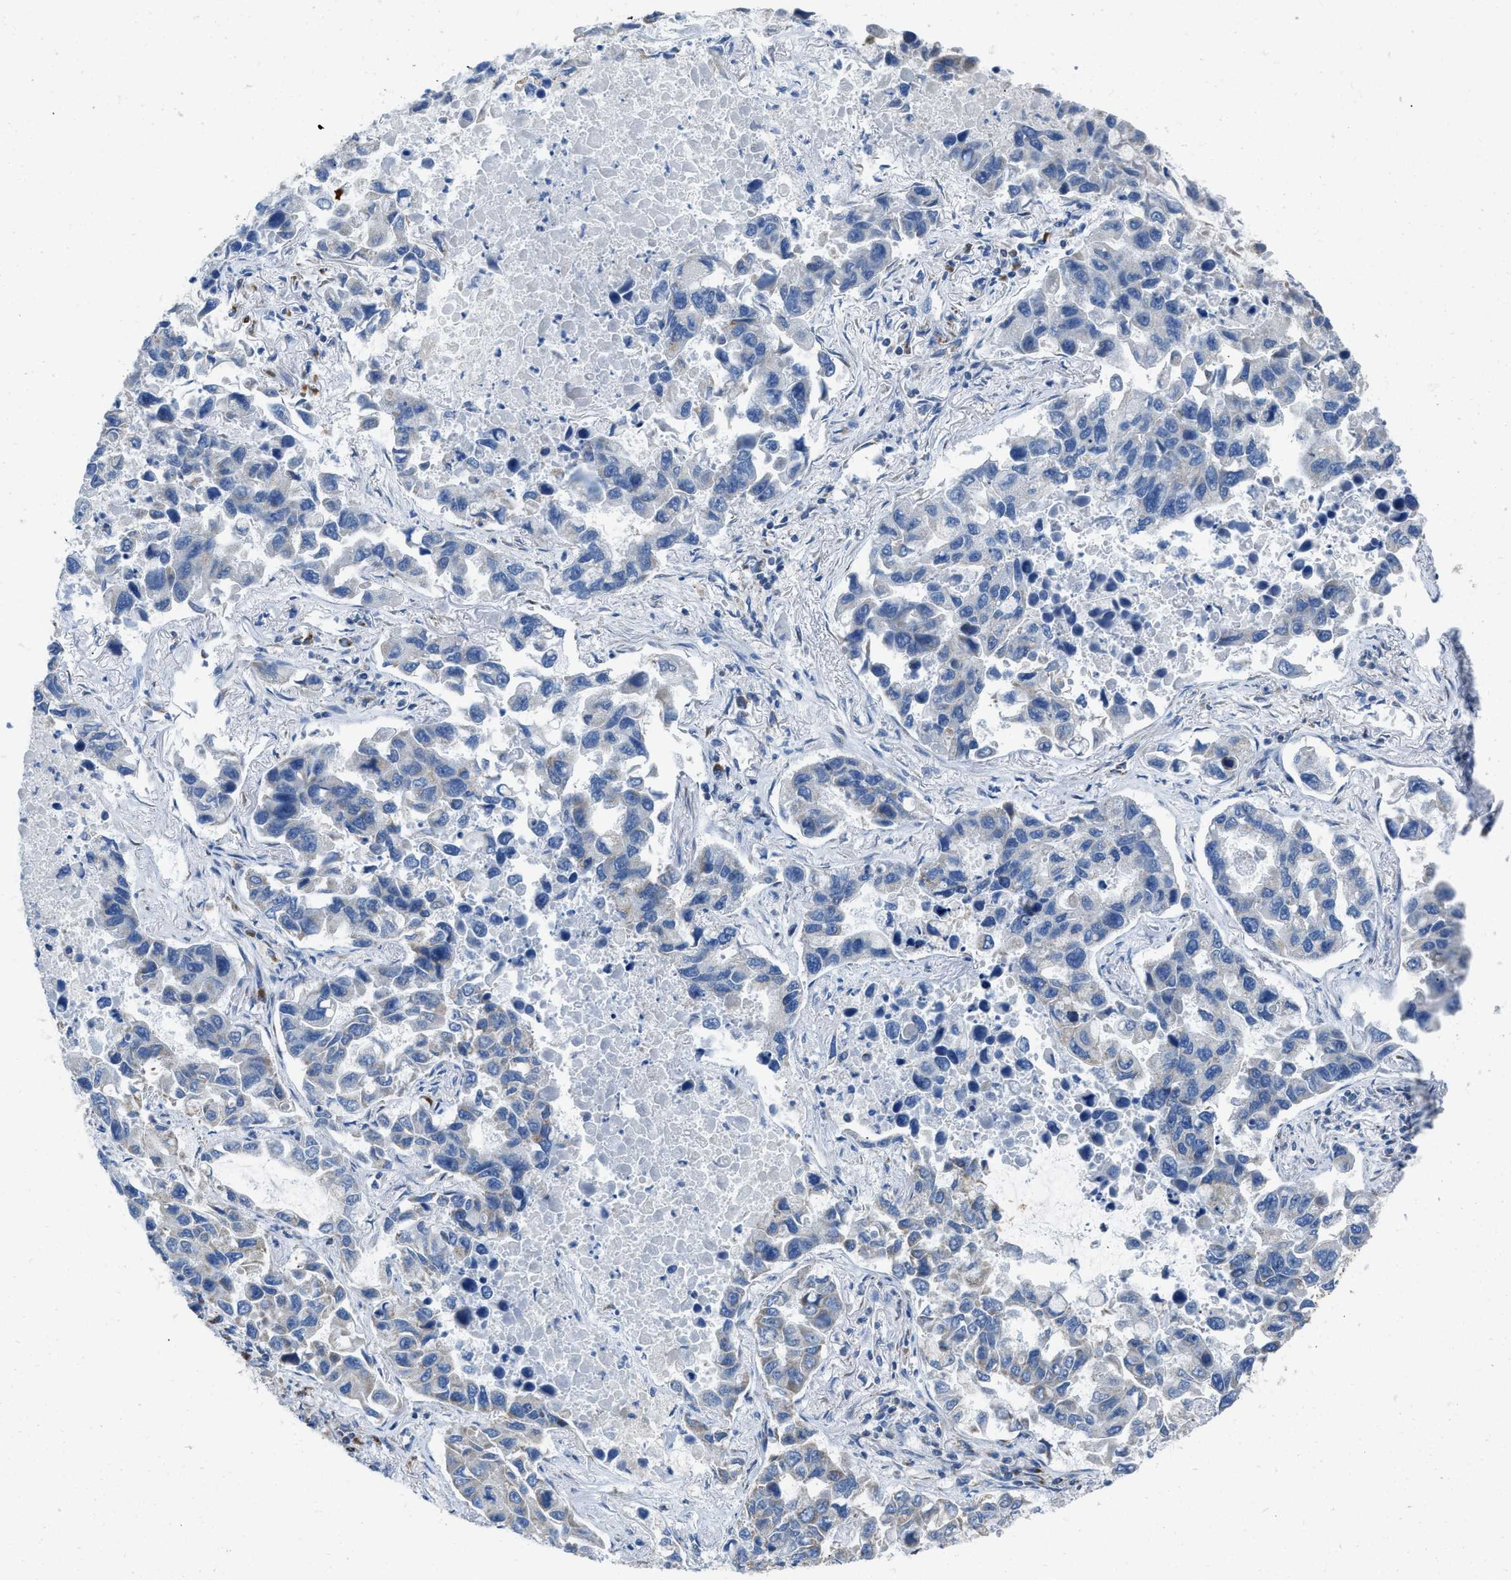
{"staining": {"intensity": "negative", "quantity": "none", "location": "none"}, "tissue": "lung cancer", "cell_type": "Tumor cells", "image_type": "cancer", "snomed": [{"axis": "morphology", "description": "Adenocarcinoma, NOS"}, {"axis": "topography", "description": "Lung"}], "caption": "IHC histopathology image of neoplastic tissue: lung adenocarcinoma stained with DAB exhibits no significant protein expression in tumor cells.", "gene": "ETFB", "patient": {"sex": "male", "age": 64}}